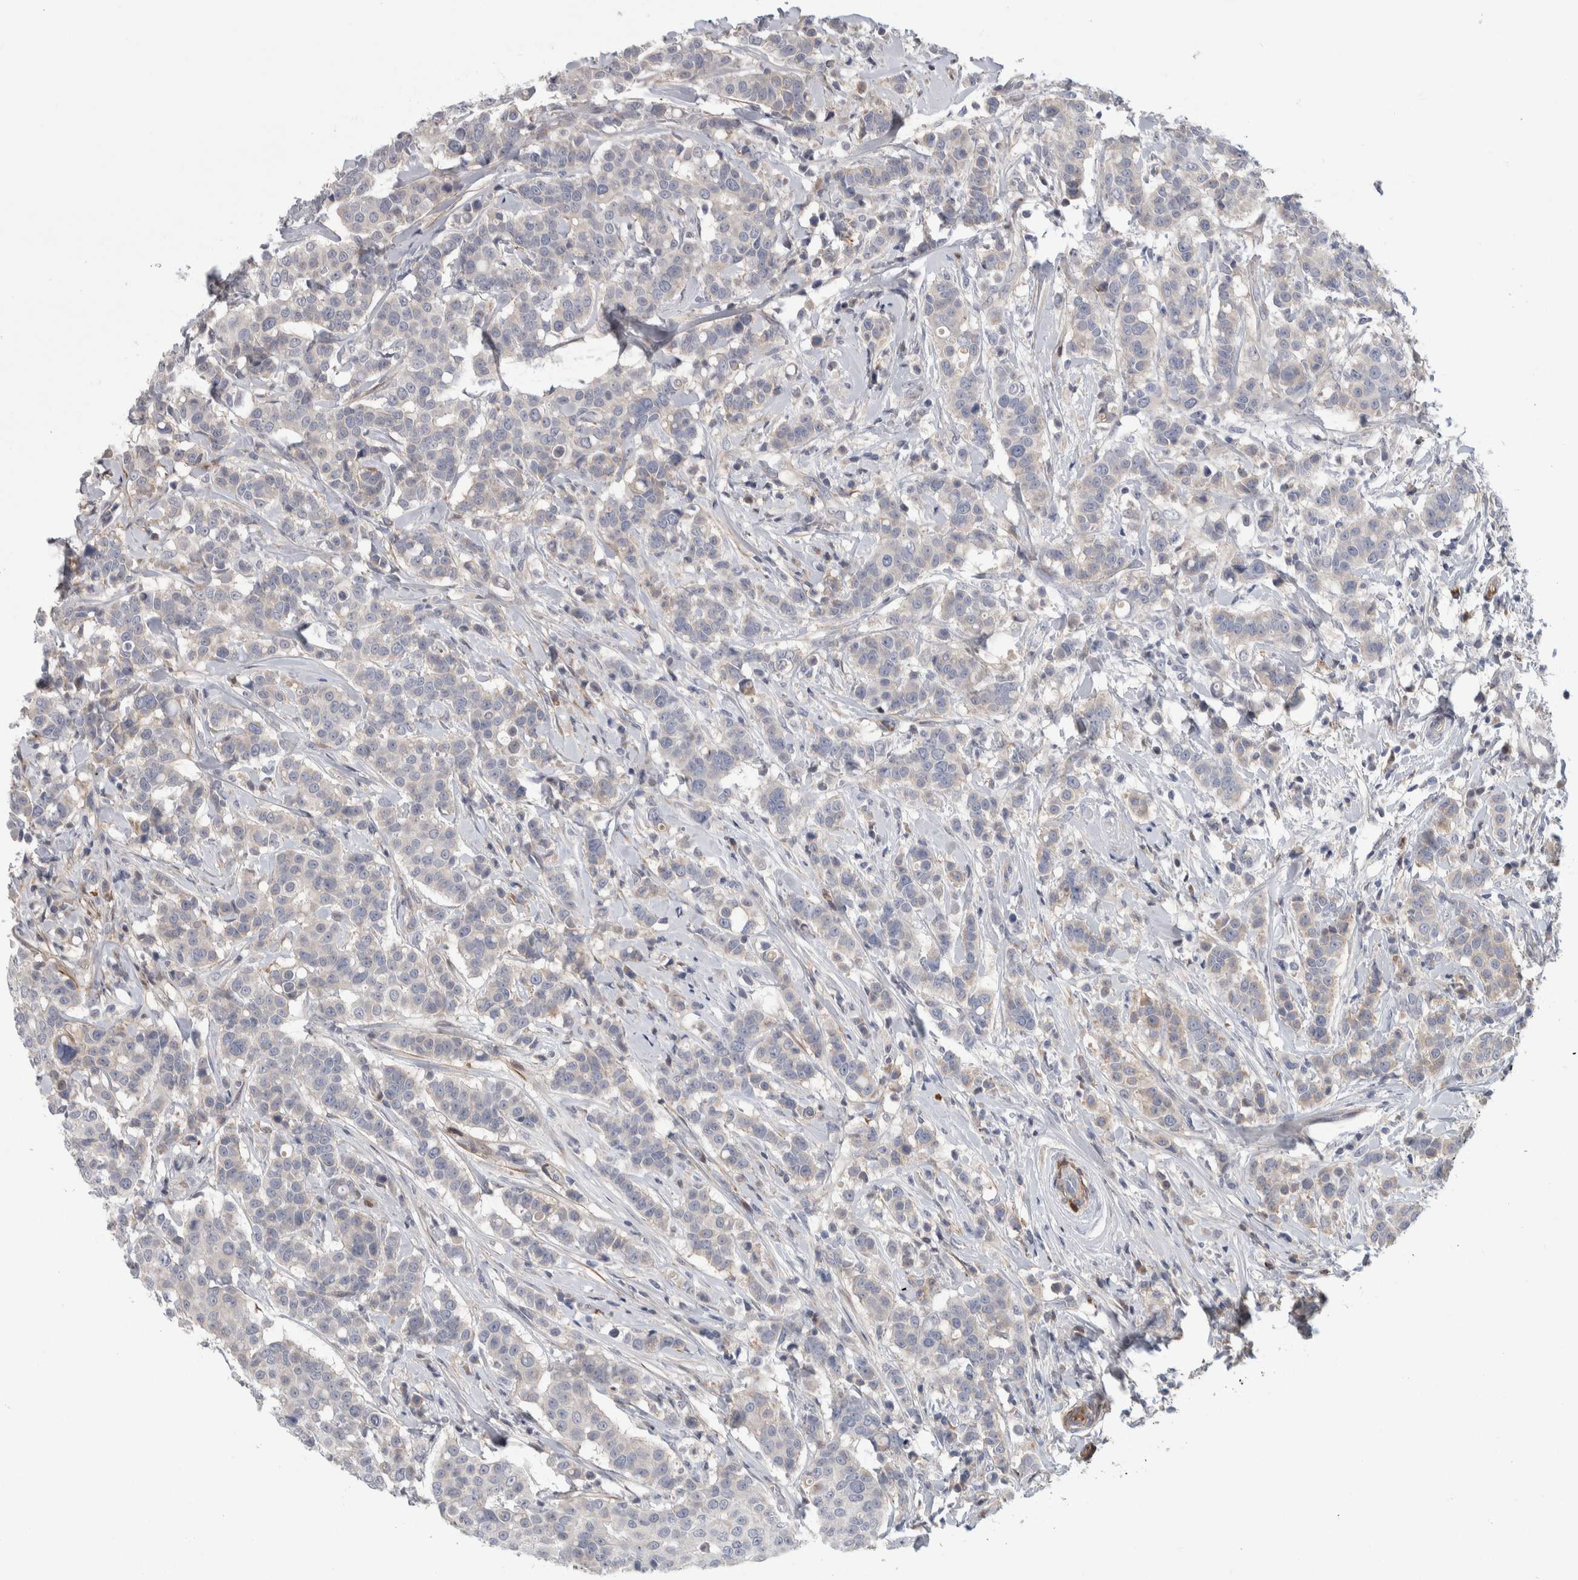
{"staining": {"intensity": "negative", "quantity": "none", "location": "none"}, "tissue": "breast cancer", "cell_type": "Tumor cells", "image_type": "cancer", "snomed": [{"axis": "morphology", "description": "Duct carcinoma"}, {"axis": "topography", "description": "Breast"}], "caption": "A photomicrograph of human breast cancer (invasive ductal carcinoma) is negative for staining in tumor cells.", "gene": "PSMG3", "patient": {"sex": "female", "age": 27}}